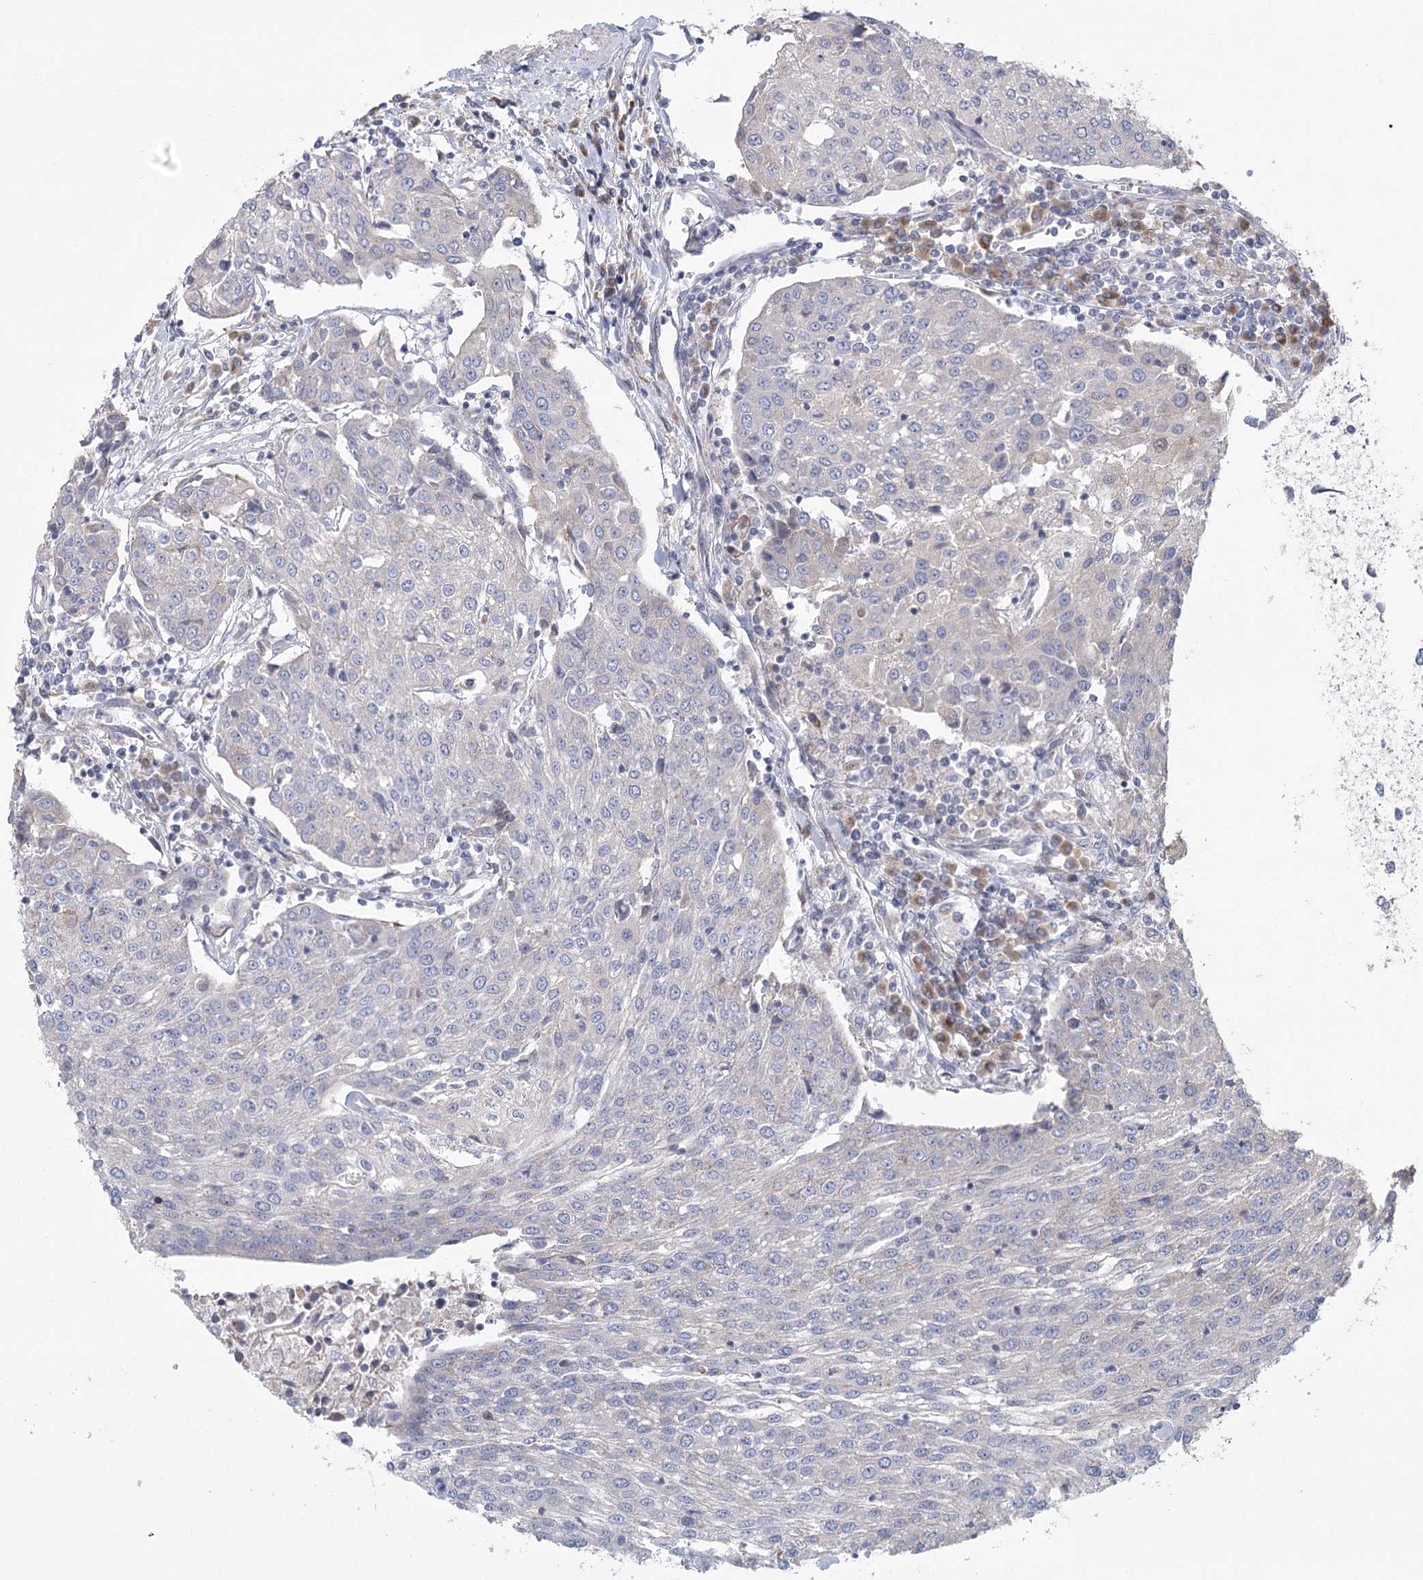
{"staining": {"intensity": "negative", "quantity": "none", "location": "none"}, "tissue": "urothelial cancer", "cell_type": "Tumor cells", "image_type": "cancer", "snomed": [{"axis": "morphology", "description": "Urothelial carcinoma, High grade"}, {"axis": "topography", "description": "Urinary bladder"}], "caption": "IHC photomicrograph of neoplastic tissue: urothelial cancer stained with DAB exhibits no significant protein expression in tumor cells.", "gene": "CNTLN", "patient": {"sex": "female", "age": 85}}